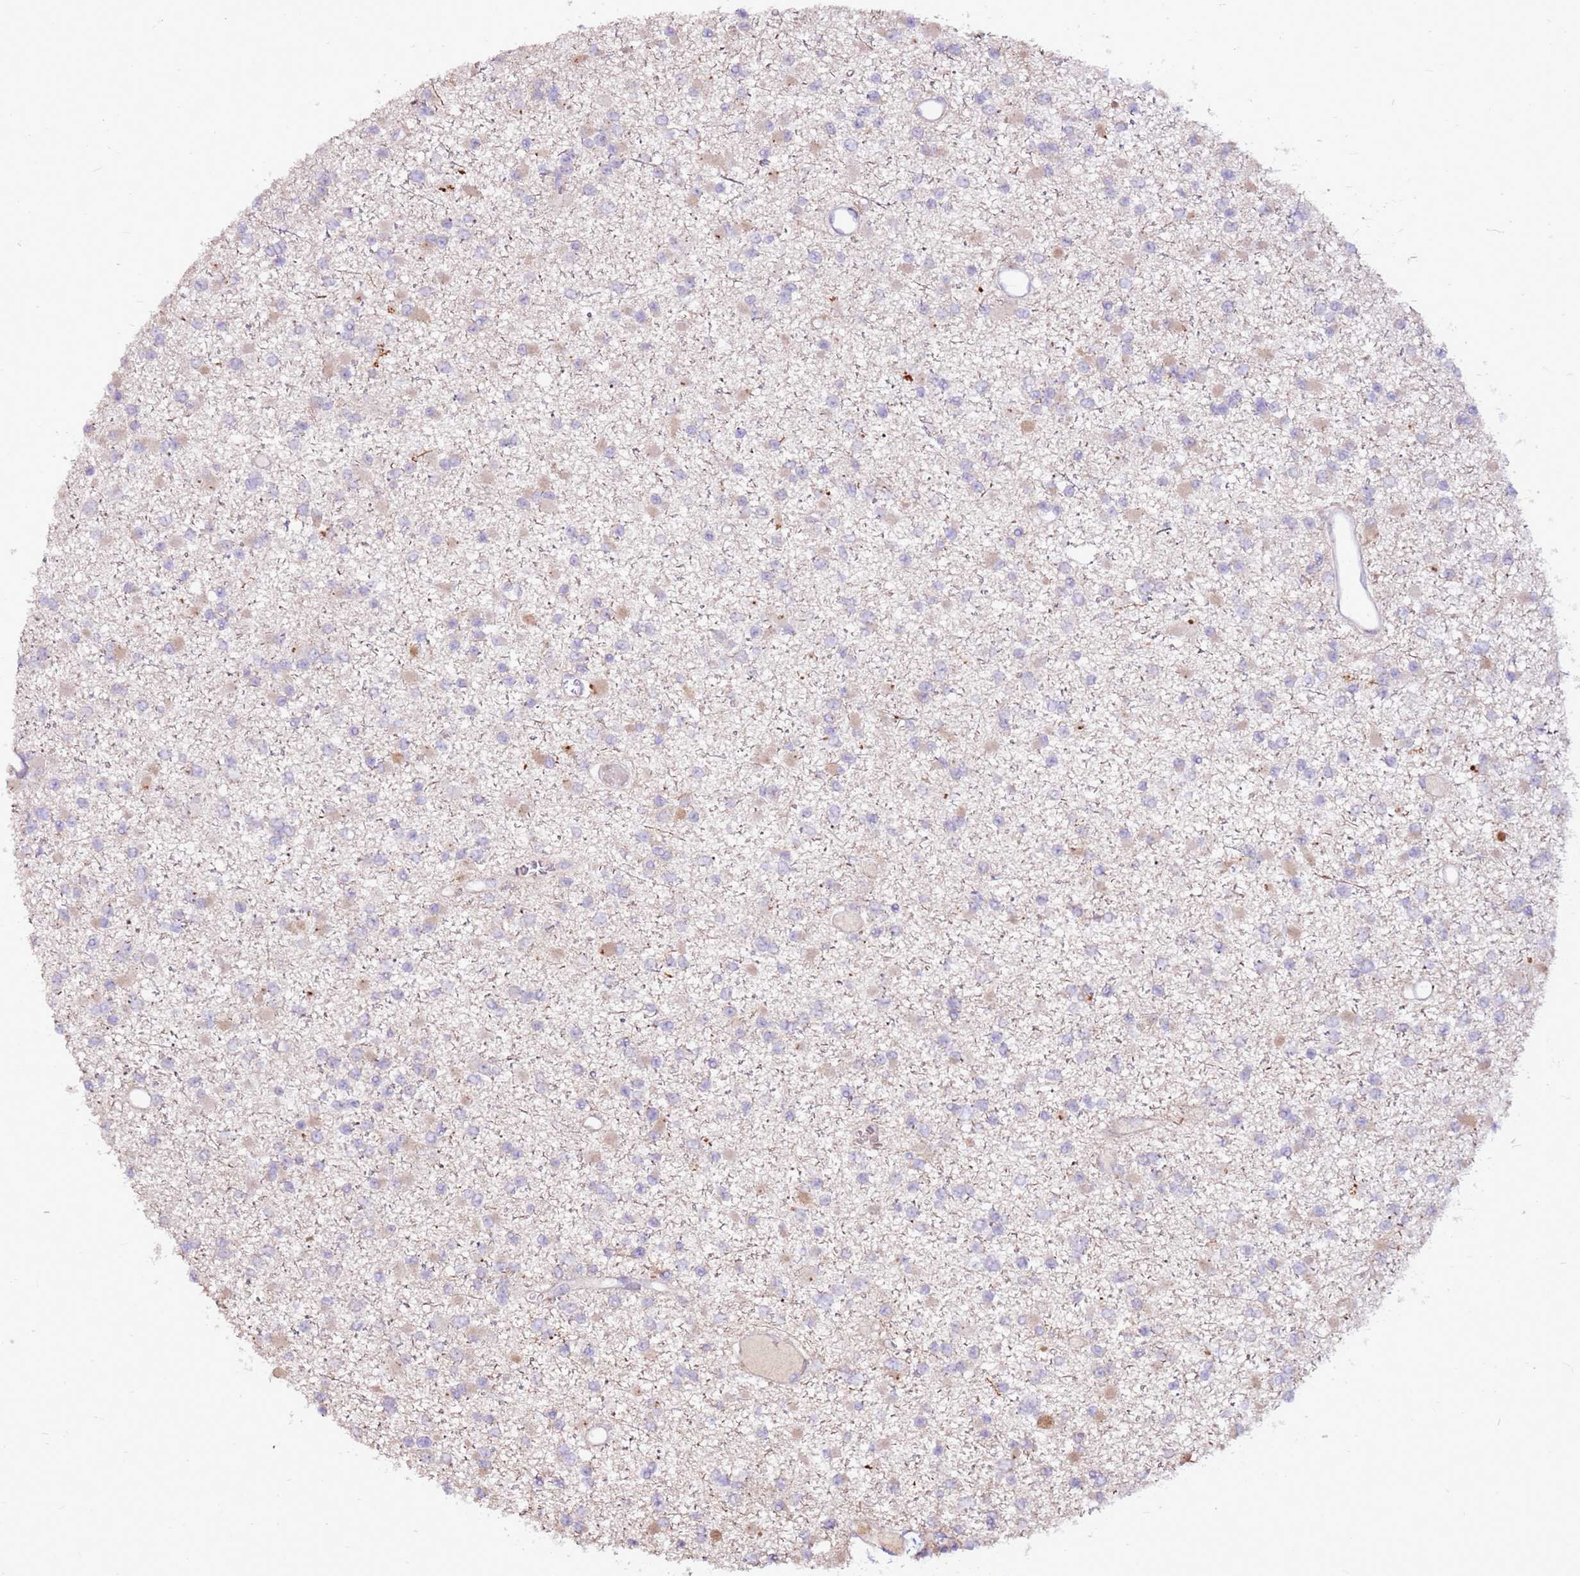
{"staining": {"intensity": "weak", "quantity": "<25%", "location": "cytoplasmic/membranous"}, "tissue": "glioma", "cell_type": "Tumor cells", "image_type": "cancer", "snomed": [{"axis": "morphology", "description": "Glioma, malignant, Low grade"}, {"axis": "topography", "description": "Brain"}], "caption": "Immunohistochemical staining of malignant glioma (low-grade) exhibits no significant positivity in tumor cells.", "gene": "LGI4", "patient": {"sex": "female", "age": 22}}